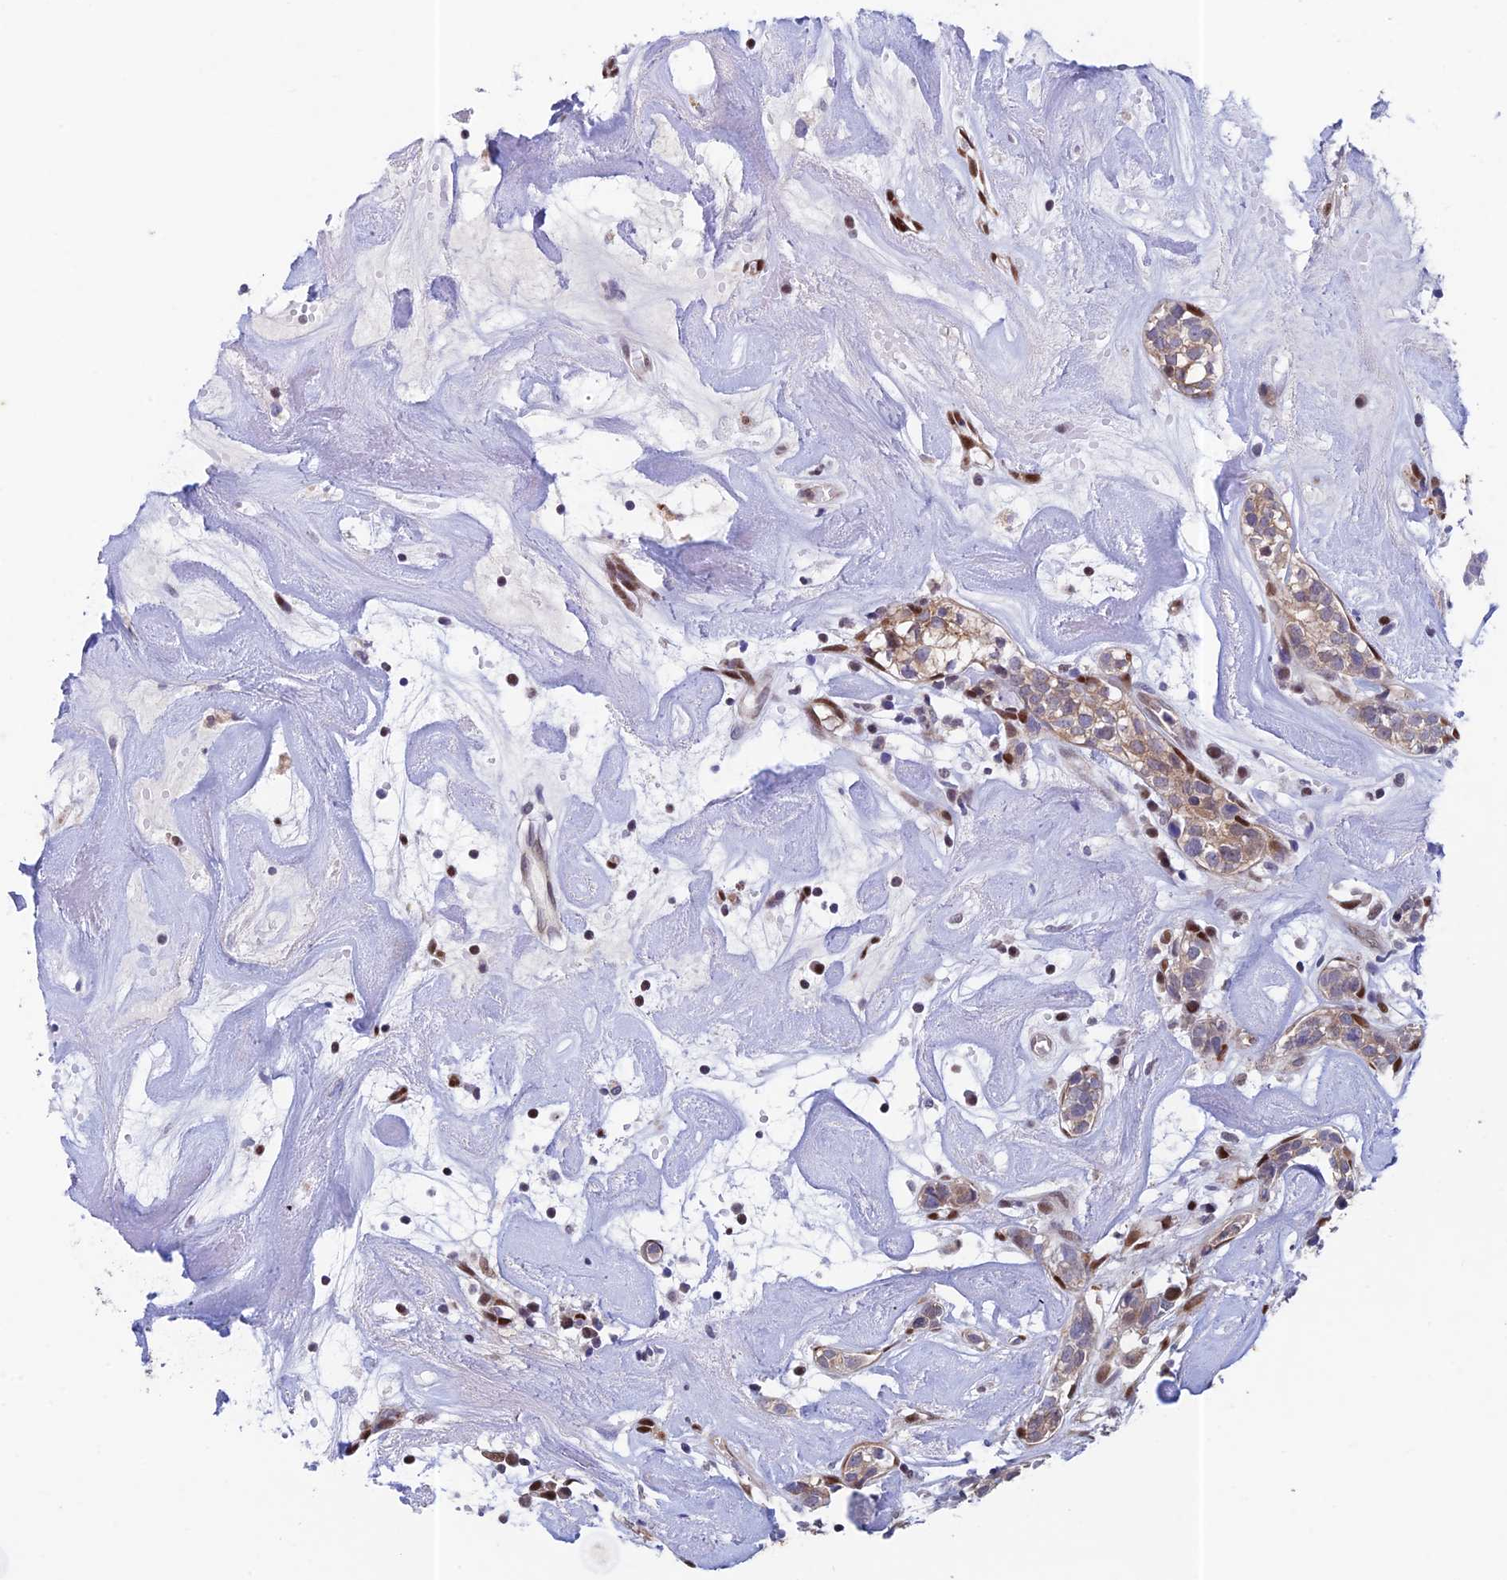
{"staining": {"intensity": "moderate", "quantity": ">75%", "location": "cytoplasmic/membranous"}, "tissue": "head and neck cancer", "cell_type": "Tumor cells", "image_type": "cancer", "snomed": [{"axis": "morphology", "description": "Adenocarcinoma, NOS"}, {"axis": "topography", "description": "Salivary gland"}, {"axis": "topography", "description": "Head-Neck"}], "caption": "IHC of human head and neck cancer reveals medium levels of moderate cytoplasmic/membranous staining in approximately >75% of tumor cells. (DAB (3,3'-diaminobenzidine) IHC with brightfield microscopy, high magnification).", "gene": "MRPL17", "patient": {"sex": "female", "age": 65}}